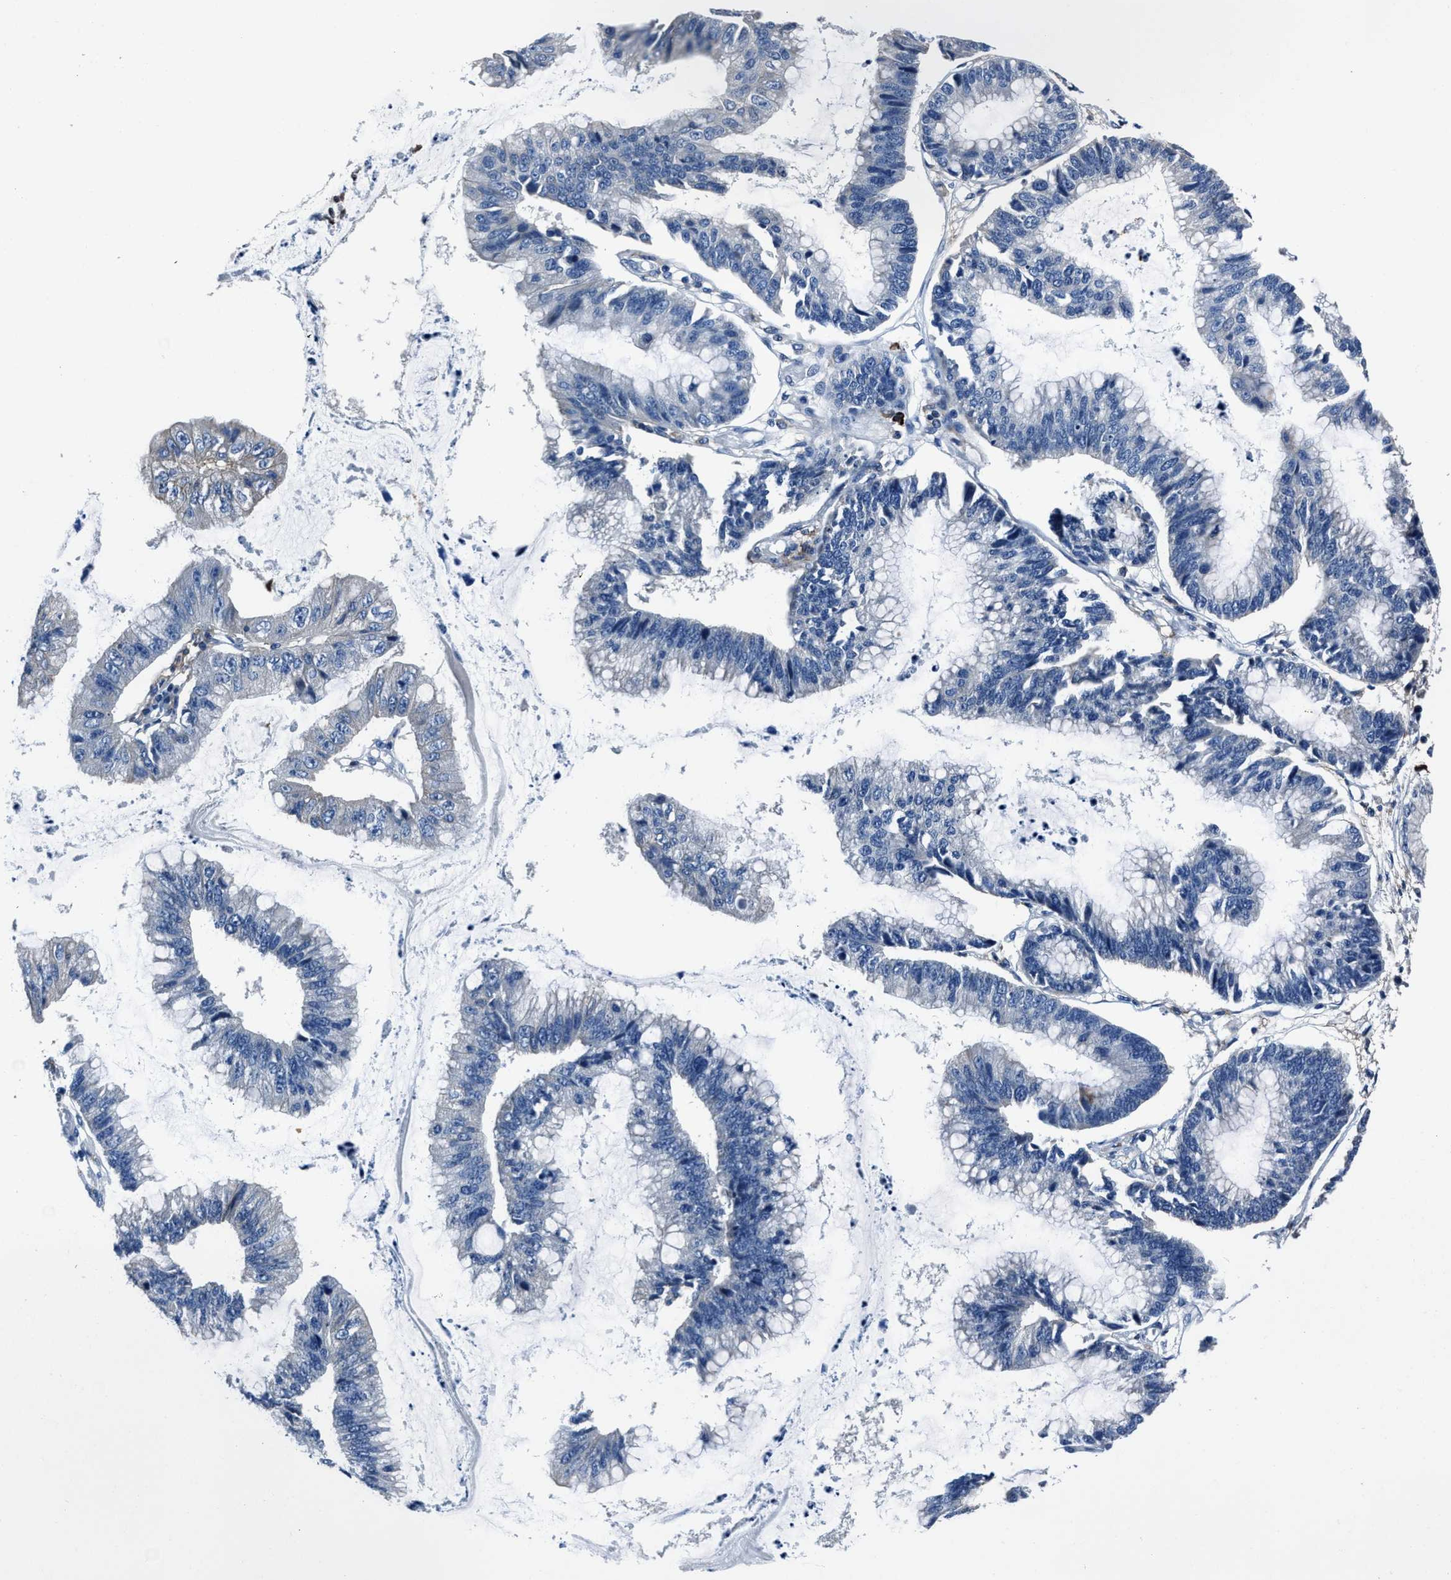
{"staining": {"intensity": "negative", "quantity": "none", "location": "none"}, "tissue": "stomach cancer", "cell_type": "Tumor cells", "image_type": "cancer", "snomed": [{"axis": "morphology", "description": "Adenocarcinoma, NOS"}, {"axis": "topography", "description": "Stomach"}], "caption": "DAB (3,3'-diaminobenzidine) immunohistochemical staining of human stomach adenocarcinoma demonstrates no significant positivity in tumor cells. The staining was performed using DAB to visualize the protein expression in brown, while the nuclei were stained in blue with hematoxylin (Magnification: 20x).", "gene": "FGL2", "patient": {"sex": "male", "age": 59}}